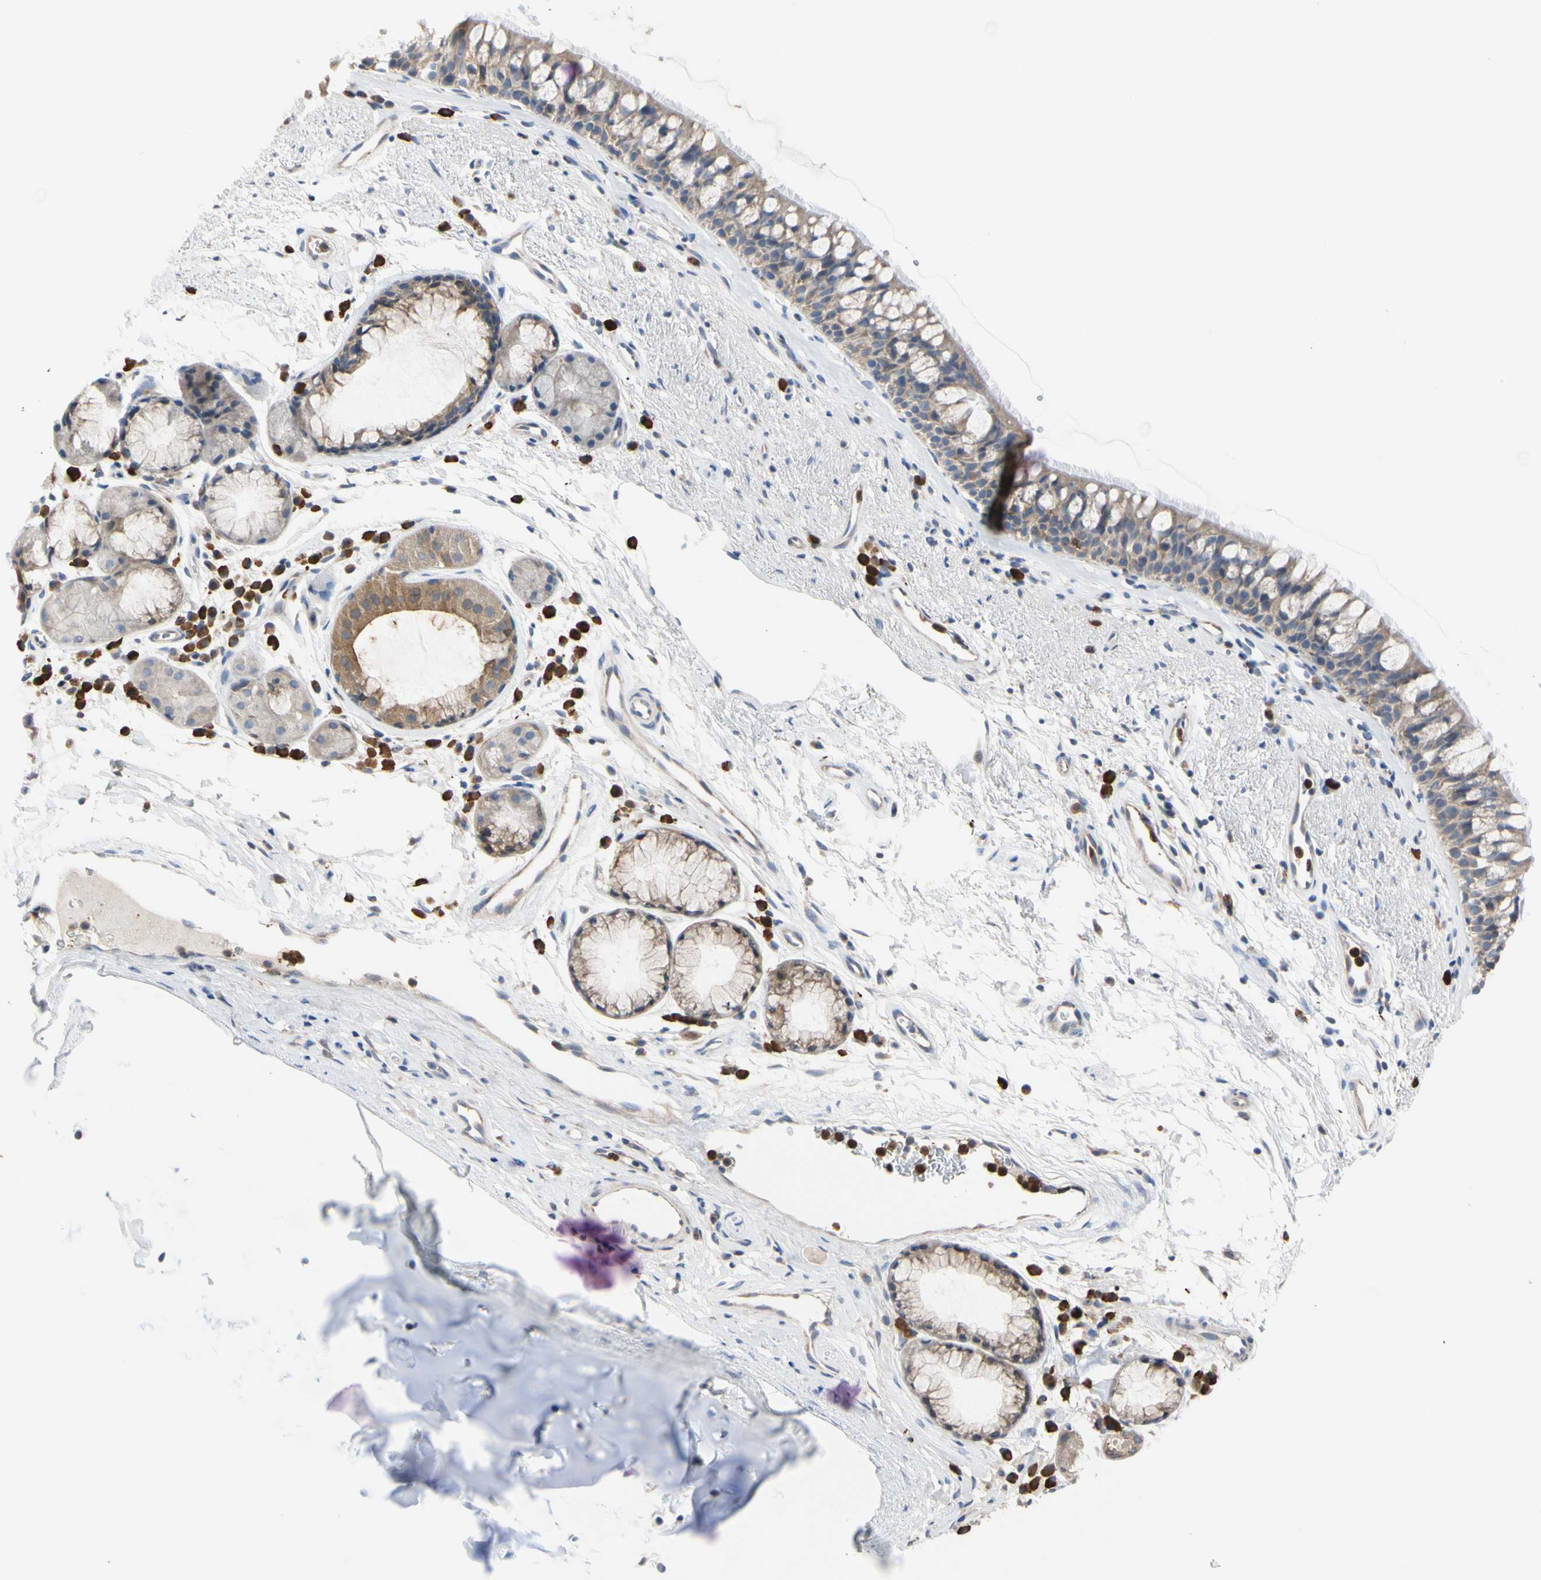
{"staining": {"intensity": "weak", "quantity": ">75%", "location": "cytoplasmic/membranous"}, "tissue": "bronchus", "cell_type": "Respiratory epithelial cells", "image_type": "normal", "snomed": [{"axis": "morphology", "description": "Normal tissue, NOS"}, {"axis": "topography", "description": "Bronchus"}], "caption": "Immunohistochemical staining of unremarkable bronchus exhibits weak cytoplasmic/membranous protein staining in about >75% of respiratory epithelial cells. The protein of interest is stained brown, and the nuclei are stained in blue (DAB IHC with brightfield microscopy, high magnification).", "gene": "MCL1", "patient": {"sex": "female", "age": 54}}